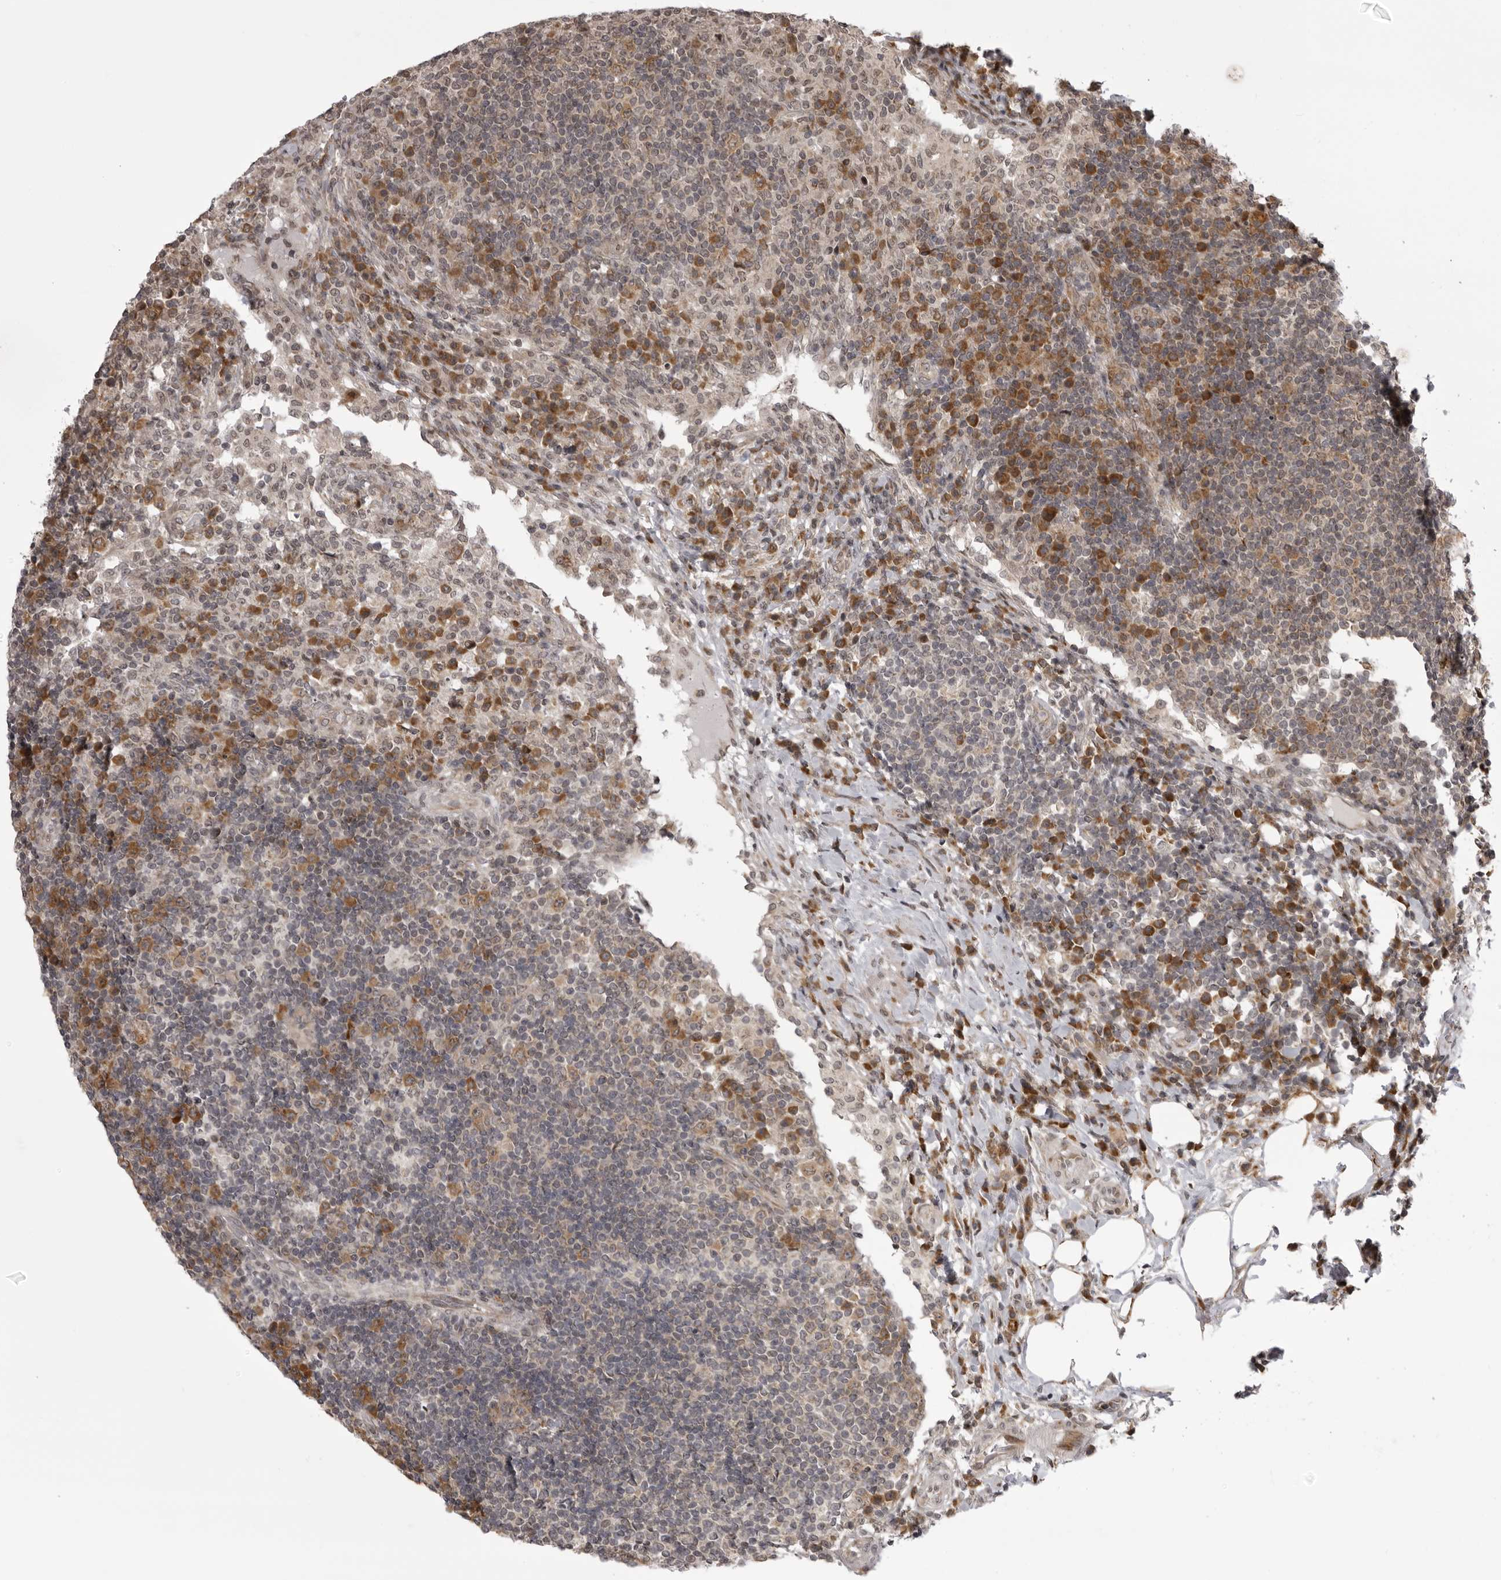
{"staining": {"intensity": "moderate", "quantity": "<25%", "location": "cytoplasmic/membranous"}, "tissue": "lymph node", "cell_type": "Germinal center cells", "image_type": "normal", "snomed": [{"axis": "morphology", "description": "Normal tissue, NOS"}, {"axis": "topography", "description": "Lymph node"}], "caption": "Approximately <25% of germinal center cells in benign human lymph node exhibit moderate cytoplasmic/membranous protein staining as visualized by brown immunohistochemical staining.", "gene": "C1orf109", "patient": {"sex": "female", "age": 53}}